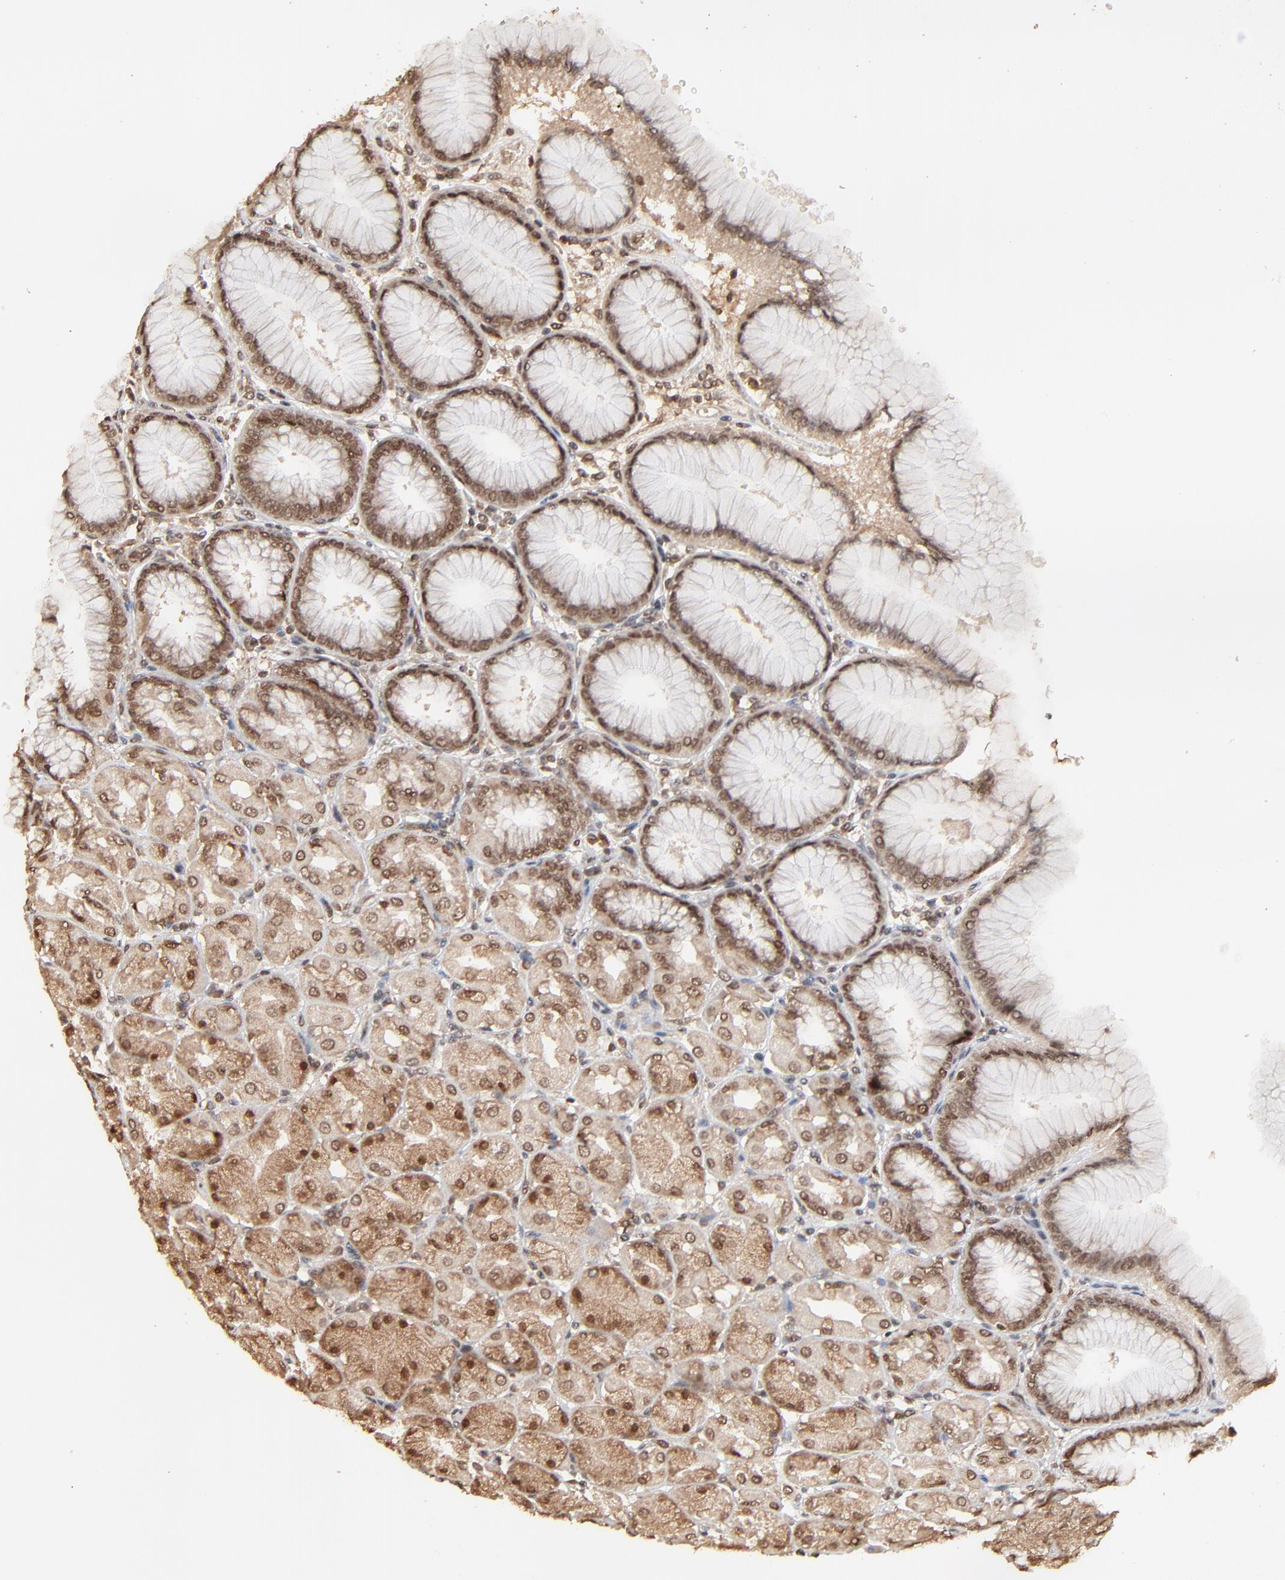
{"staining": {"intensity": "moderate", "quantity": ">75%", "location": "cytoplasmic/membranous,nuclear"}, "tissue": "stomach", "cell_type": "Glandular cells", "image_type": "normal", "snomed": [{"axis": "morphology", "description": "Normal tissue, NOS"}, {"axis": "topography", "description": "Stomach, upper"}], "caption": "A high-resolution image shows immunohistochemistry staining of unremarkable stomach, which demonstrates moderate cytoplasmic/membranous,nuclear expression in approximately >75% of glandular cells.", "gene": "FAM227A", "patient": {"sex": "female", "age": 56}}